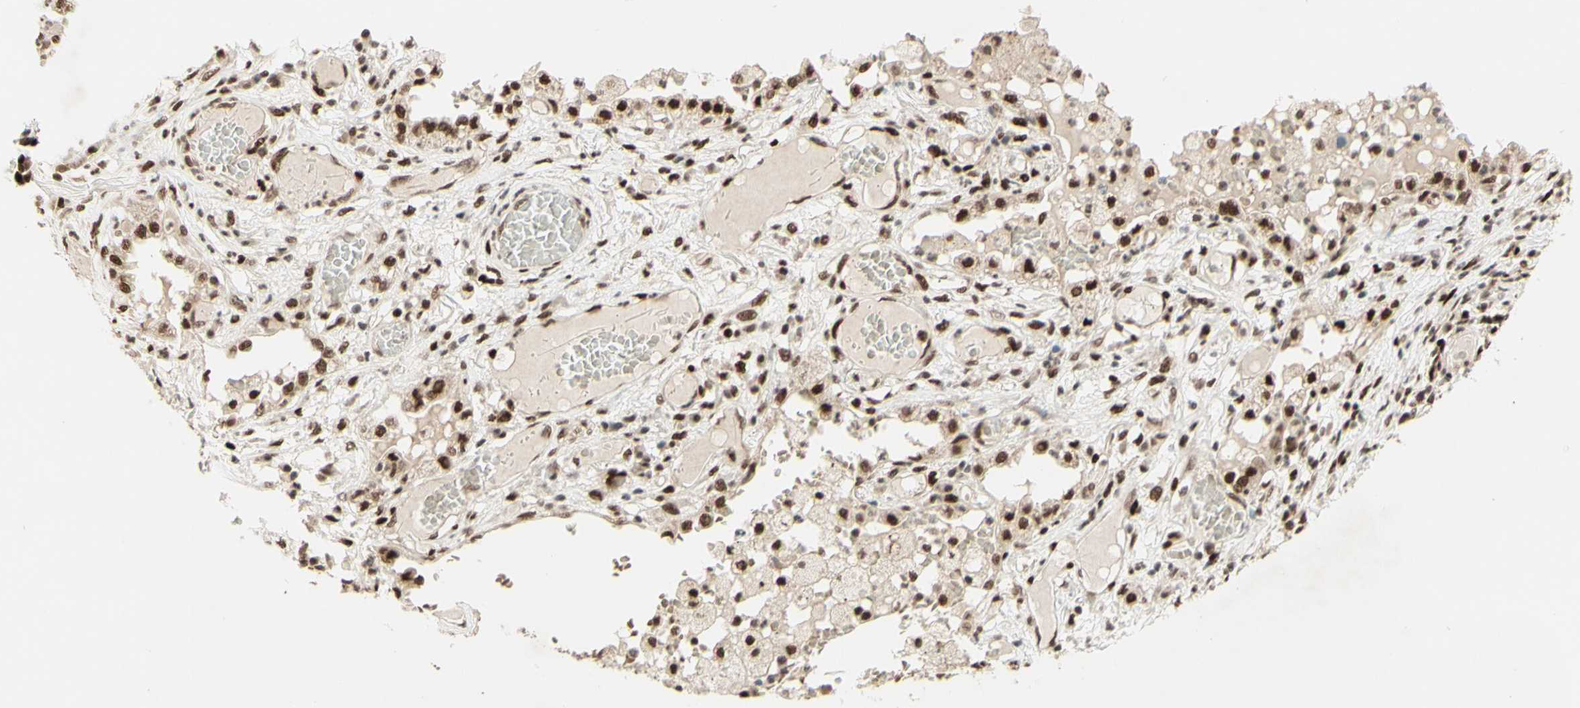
{"staining": {"intensity": "strong", "quantity": ">75%", "location": "nuclear"}, "tissue": "lung cancer", "cell_type": "Tumor cells", "image_type": "cancer", "snomed": [{"axis": "morphology", "description": "Squamous cell carcinoma, NOS"}, {"axis": "topography", "description": "Lung"}], "caption": "A brown stain labels strong nuclear expression of a protein in lung squamous cell carcinoma tumor cells.", "gene": "NR3C1", "patient": {"sex": "male", "age": 71}}